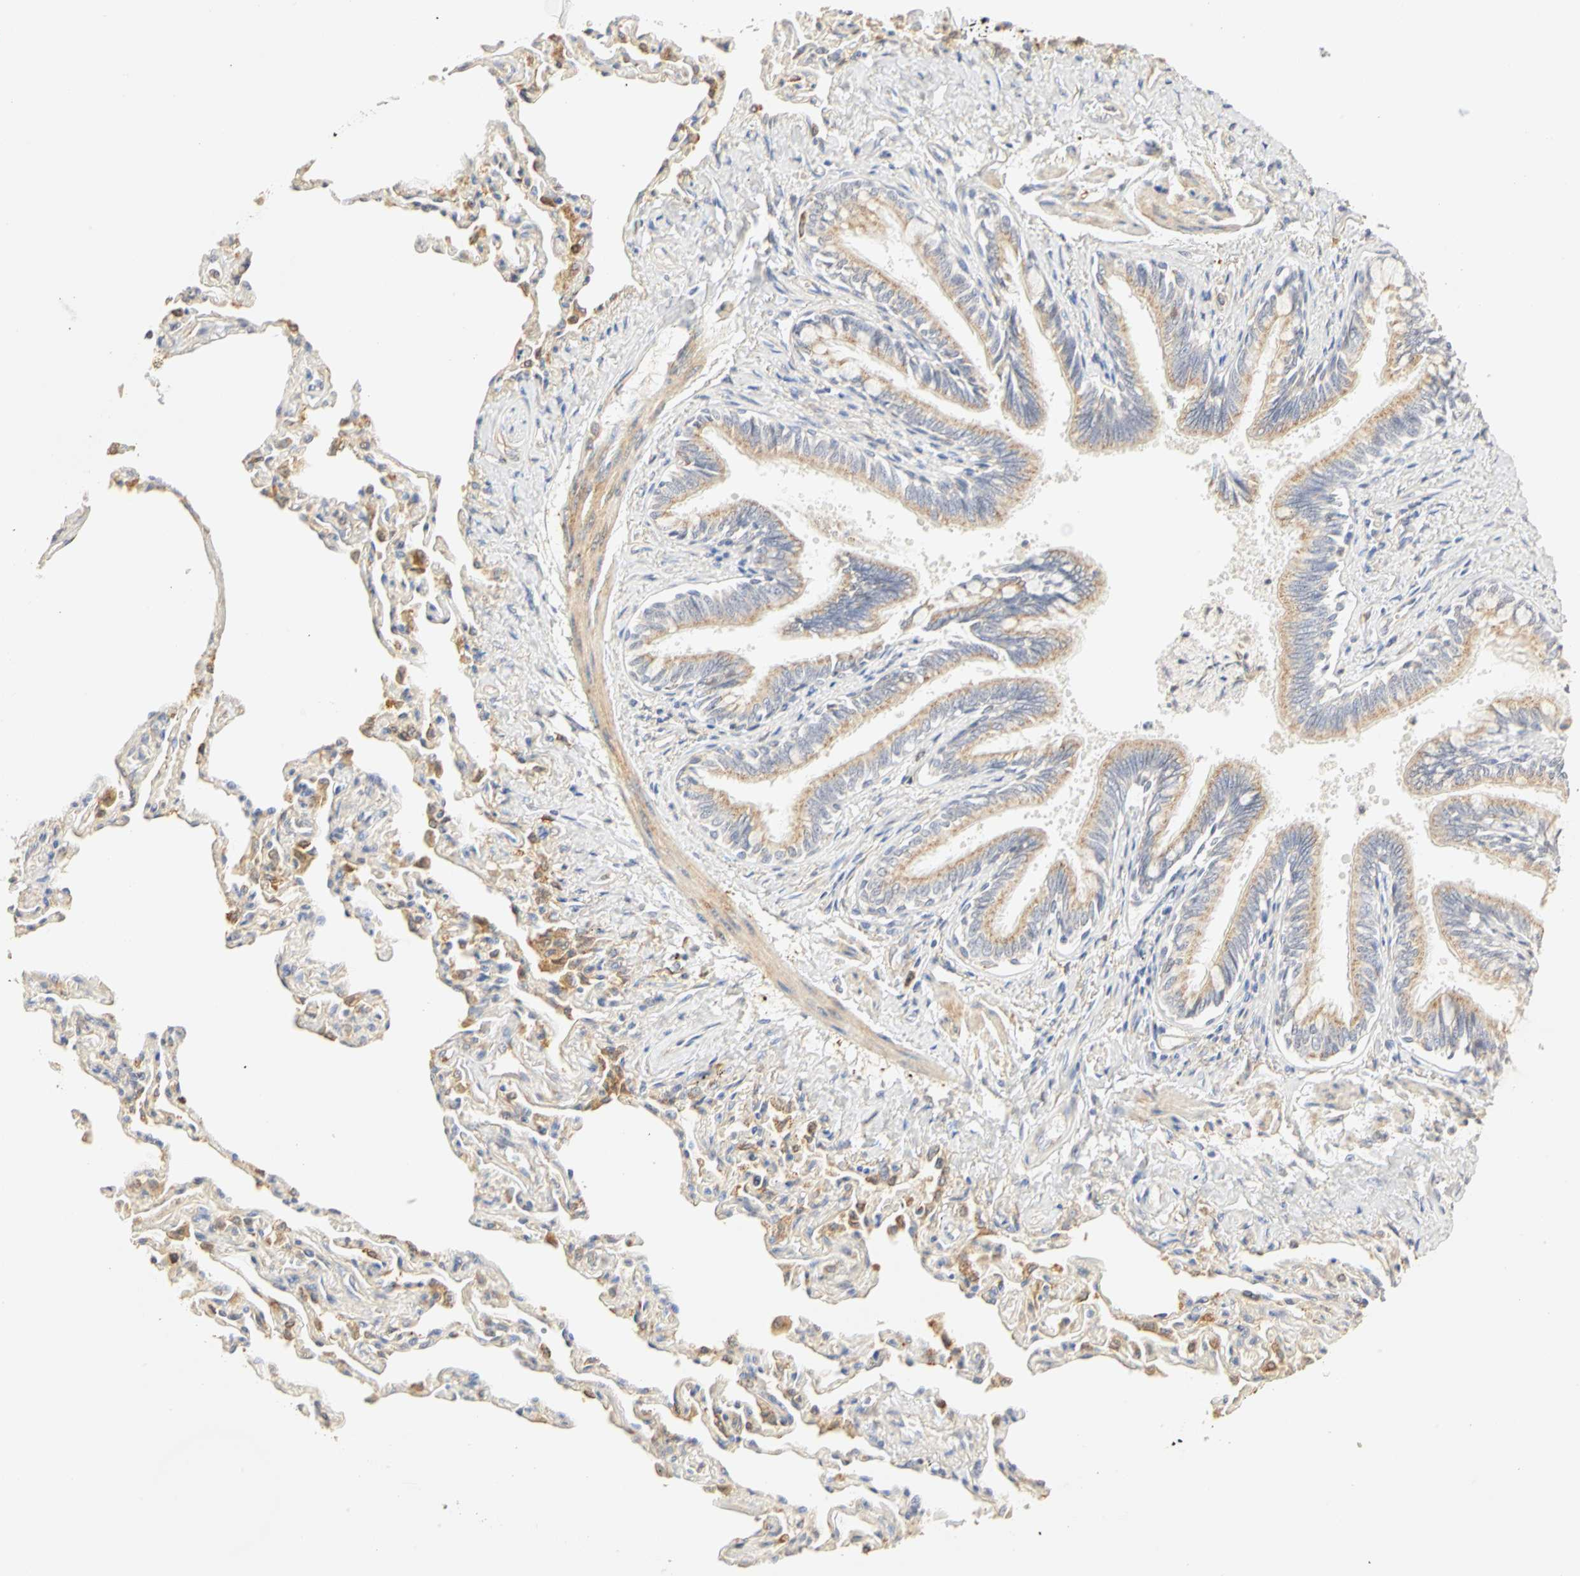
{"staining": {"intensity": "weak", "quantity": ">75%", "location": "cytoplasmic/membranous"}, "tissue": "bronchus", "cell_type": "Respiratory epithelial cells", "image_type": "normal", "snomed": [{"axis": "morphology", "description": "Normal tissue, NOS"}, {"axis": "topography", "description": "Lung"}], "caption": "Weak cytoplasmic/membranous protein staining is appreciated in approximately >75% of respiratory epithelial cells in bronchus. The protein of interest is stained brown, and the nuclei are stained in blue (DAB (3,3'-diaminobenzidine) IHC with brightfield microscopy, high magnification).", "gene": "GNRH2", "patient": {"sex": "male", "age": 64}}